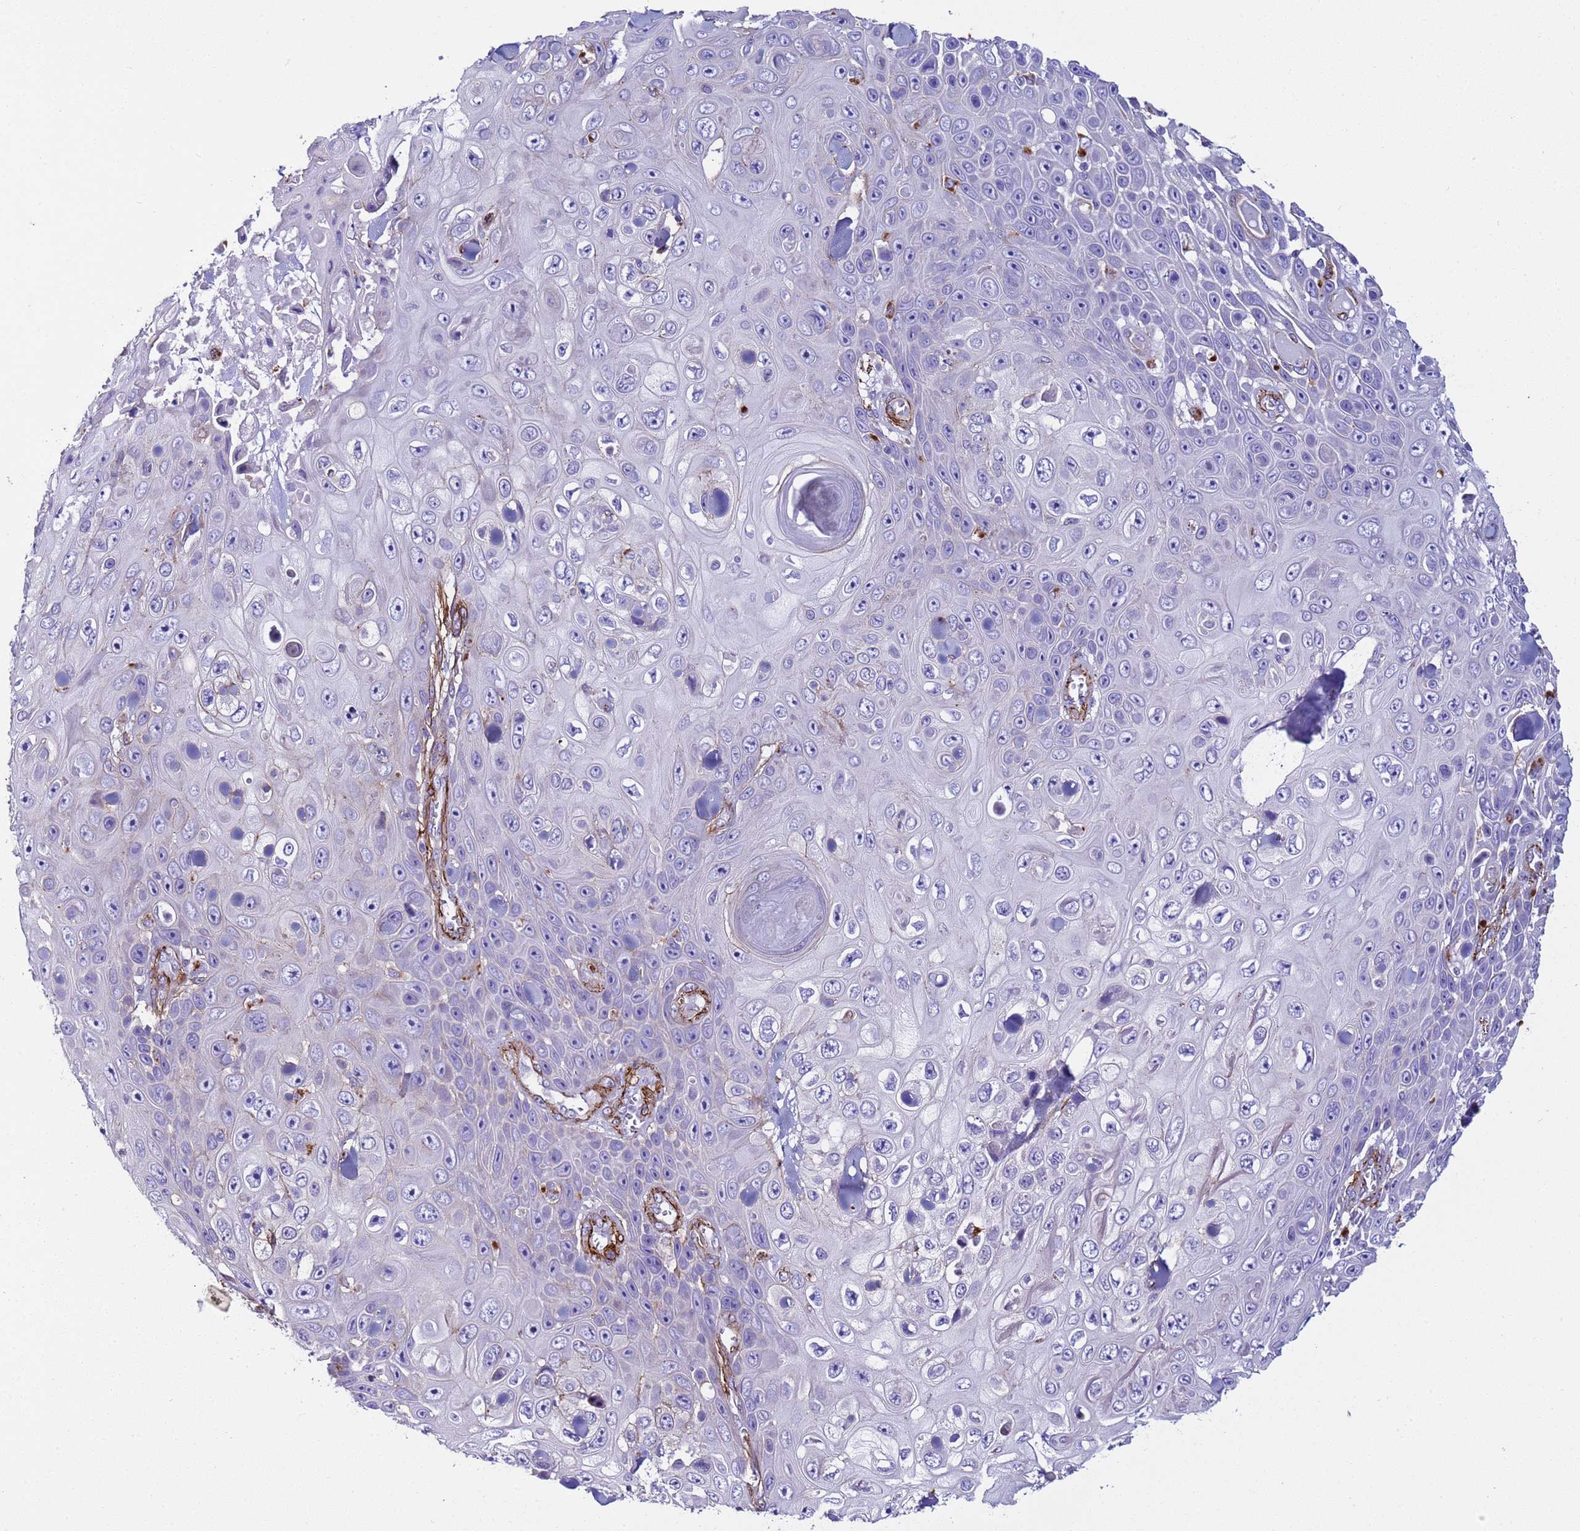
{"staining": {"intensity": "negative", "quantity": "none", "location": "none"}, "tissue": "skin cancer", "cell_type": "Tumor cells", "image_type": "cancer", "snomed": [{"axis": "morphology", "description": "Squamous cell carcinoma, NOS"}, {"axis": "topography", "description": "Skin"}], "caption": "There is no significant staining in tumor cells of skin squamous cell carcinoma.", "gene": "RABL2B", "patient": {"sex": "male", "age": 82}}